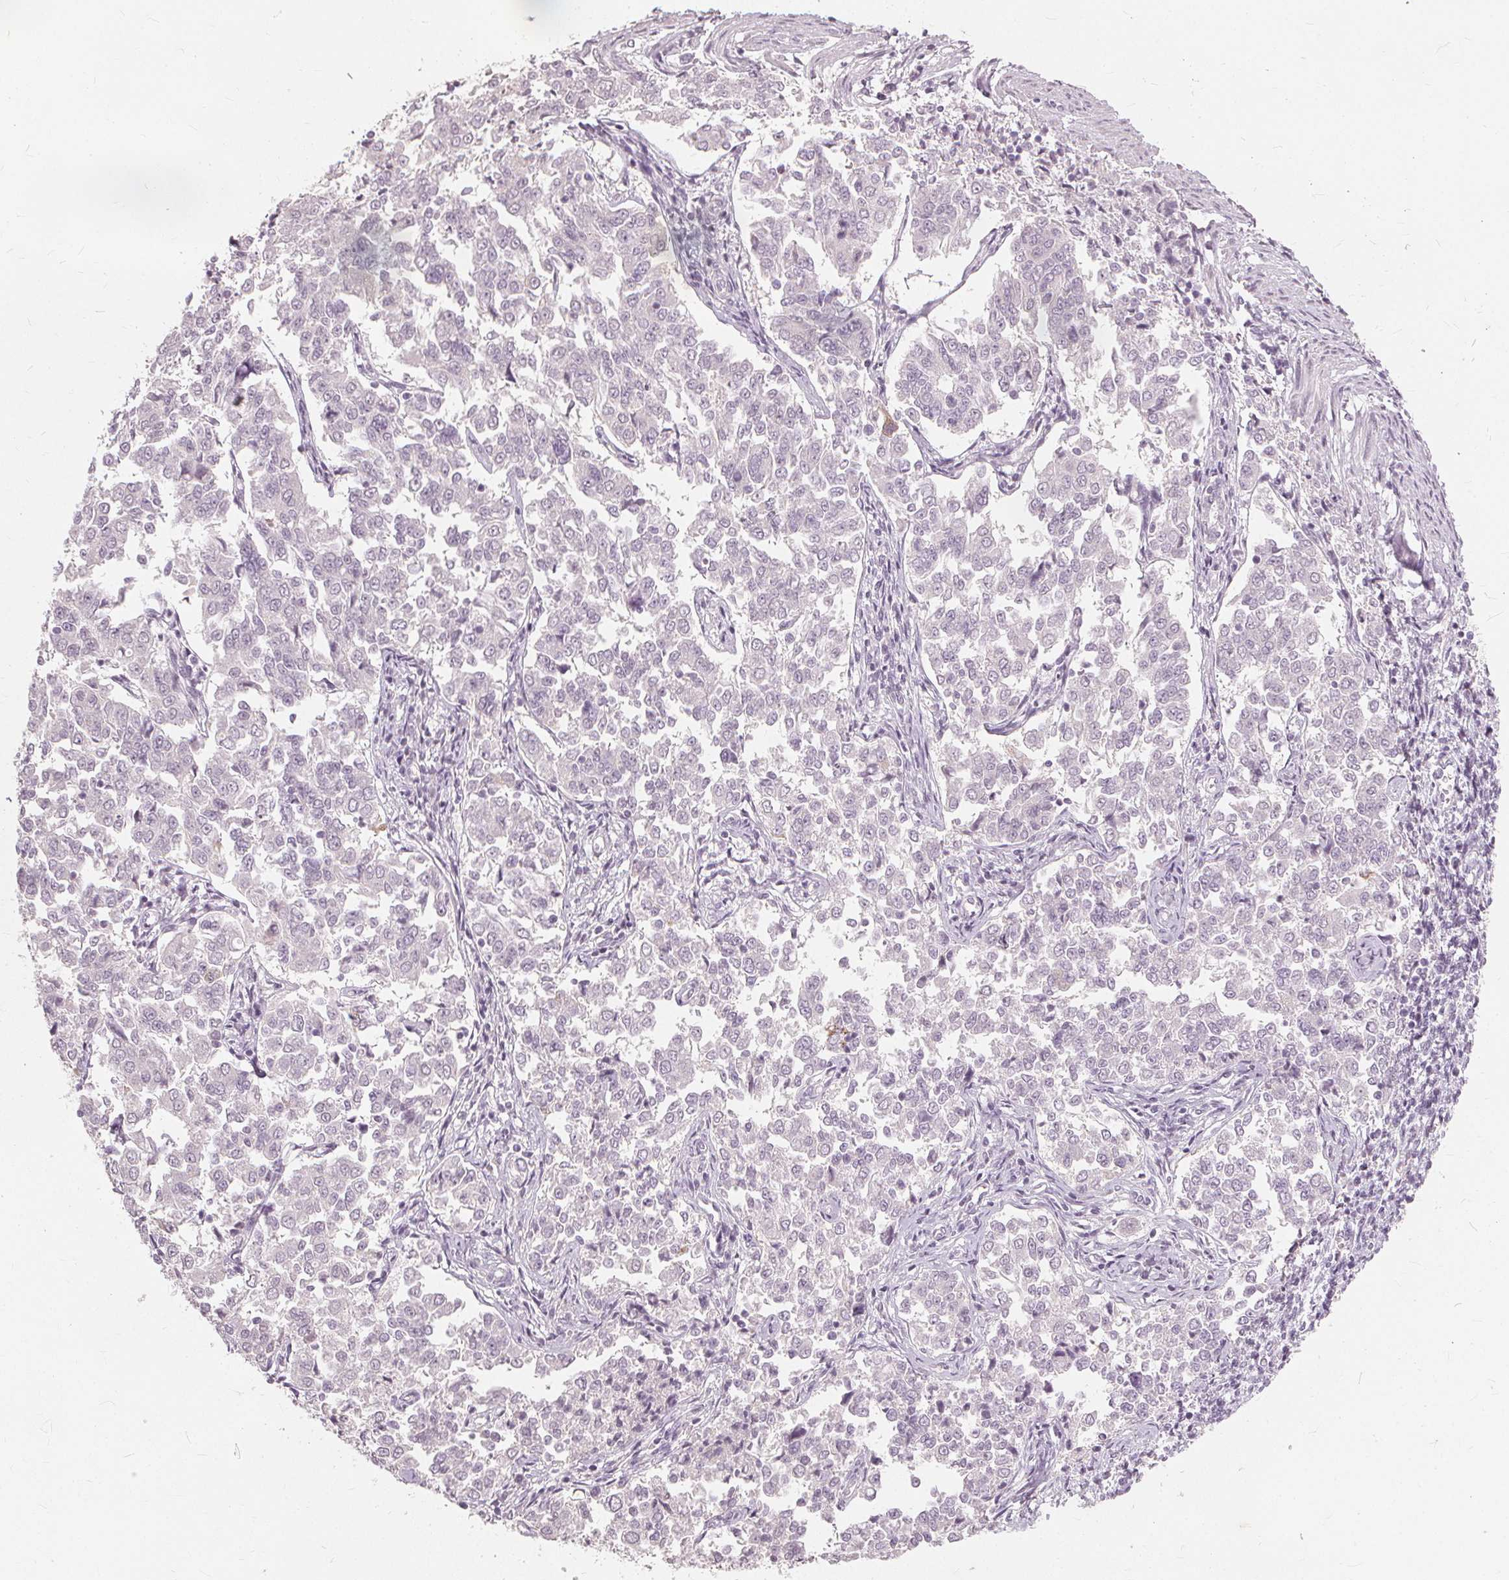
{"staining": {"intensity": "negative", "quantity": "none", "location": "none"}, "tissue": "endometrial cancer", "cell_type": "Tumor cells", "image_type": "cancer", "snomed": [{"axis": "morphology", "description": "Adenocarcinoma, NOS"}, {"axis": "topography", "description": "Endometrium"}], "caption": "An immunohistochemistry (IHC) photomicrograph of adenocarcinoma (endometrial) is shown. There is no staining in tumor cells of adenocarcinoma (endometrial).", "gene": "SFTPD", "patient": {"sex": "female", "age": 43}}